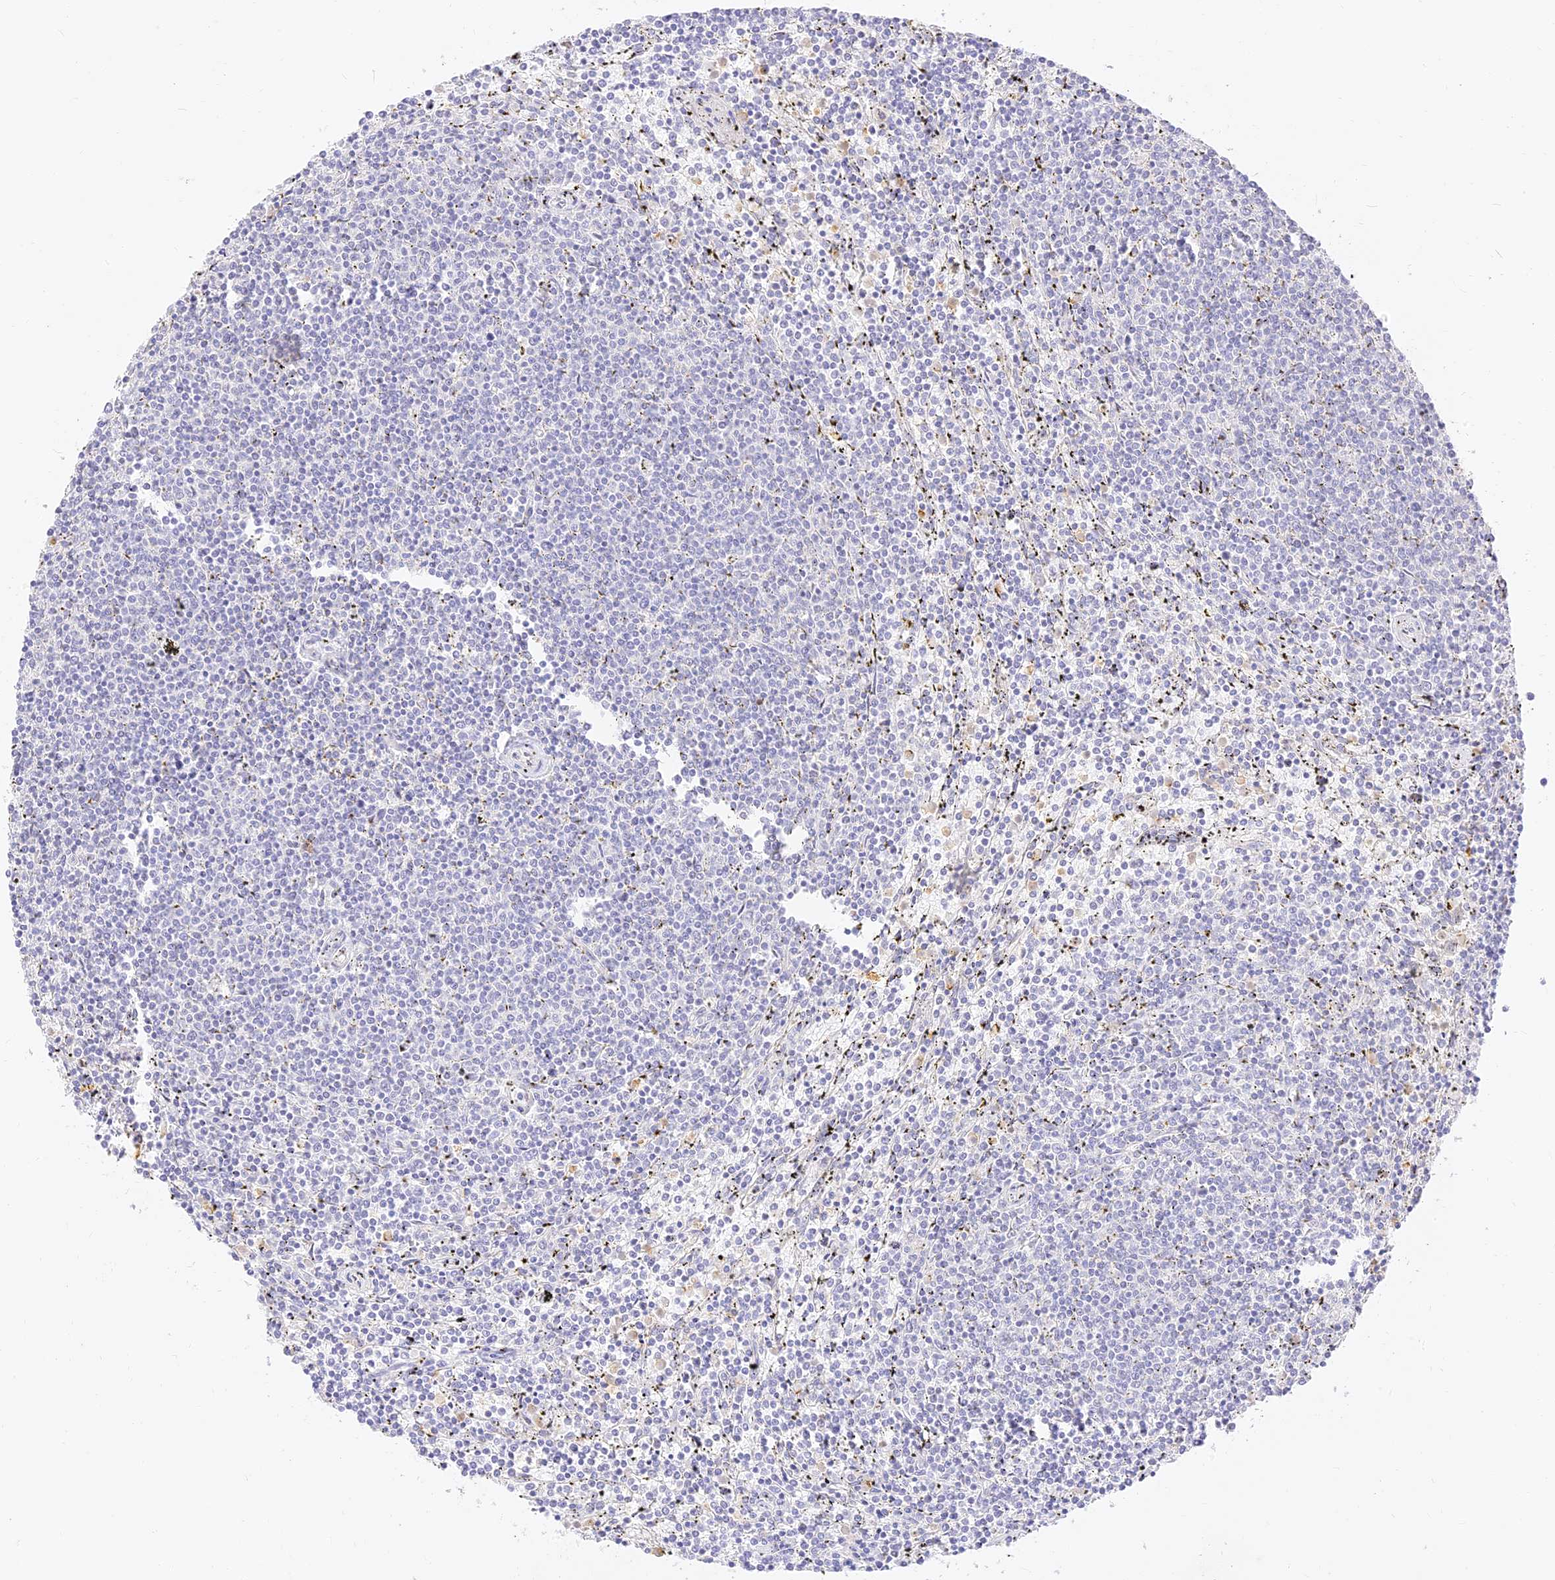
{"staining": {"intensity": "negative", "quantity": "none", "location": "none"}, "tissue": "lymphoma", "cell_type": "Tumor cells", "image_type": "cancer", "snomed": [{"axis": "morphology", "description": "Malignant lymphoma, non-Hodgkin's type, Low grade"}, {"axis": "topography", "description": "Spleen"}], "caption": "Immunohistochemistry (IHC) photomicrograph of low-grade malignant lymphoma, non-Hodgkin's type stained for a protein (brown), which exhibits no staining in tumor cells.", "gene": "SEC13", "patient": {"sex": "female", "age": 50}}